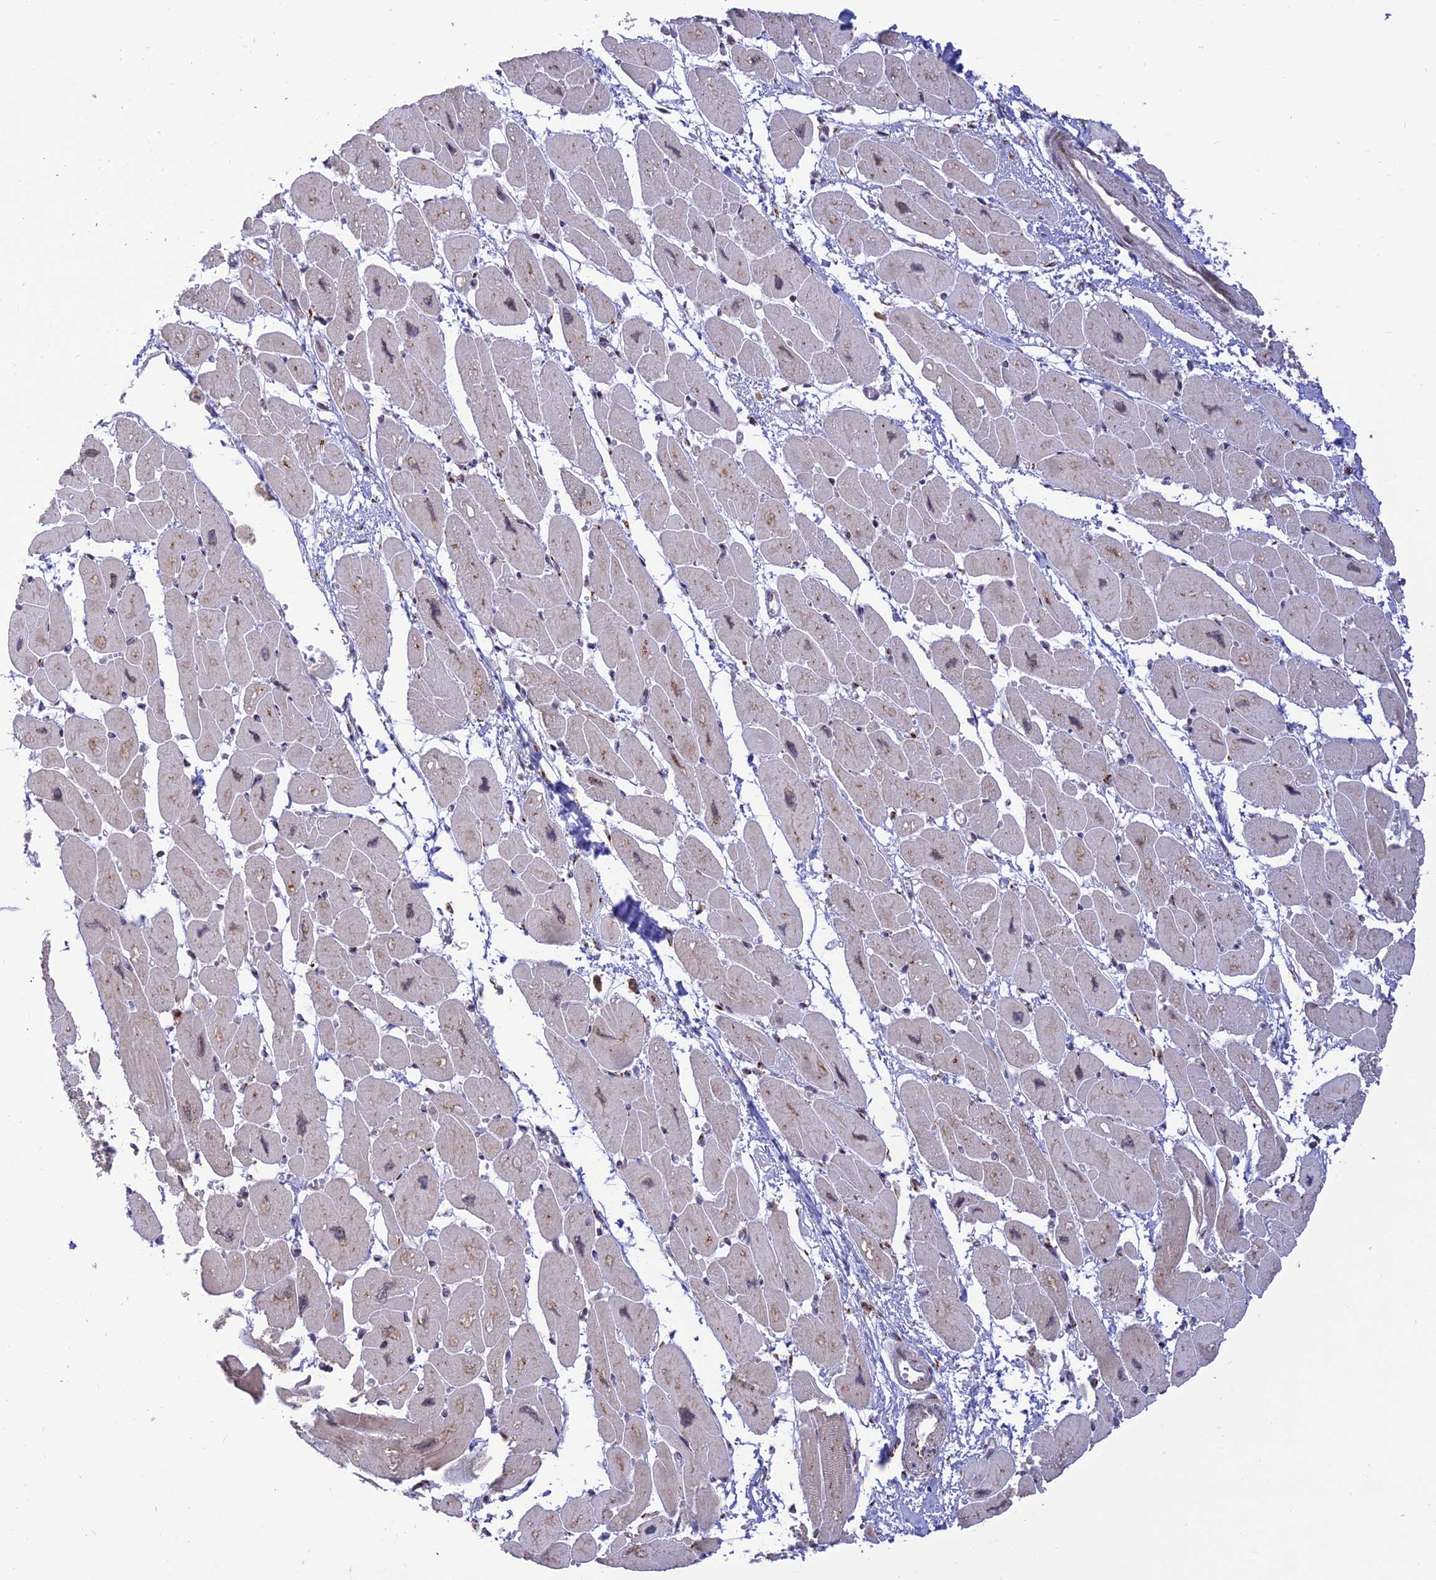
{"staining": {"intensity": "negative", "quantity": "none", "location": "none"}, "tissue": "heart muscle", "cell_type": "Cardiomyocytes", "image_type": "normal", "snomed": [{"axis": "morphology", "description": "Normal tissue, NOS"}, {"axis": "topography", "description": "Heart"}], "caption": "This is a histopathology image of immunohistochemistry staining of benign heart muscle, which shows no positivity in cardiomyocytes. (DAB immunohistochemistry visualized using brightfield microscopy, high magnification).", "gene": "GOLGA3", "patient": {"sex": "female", "age": 54}}